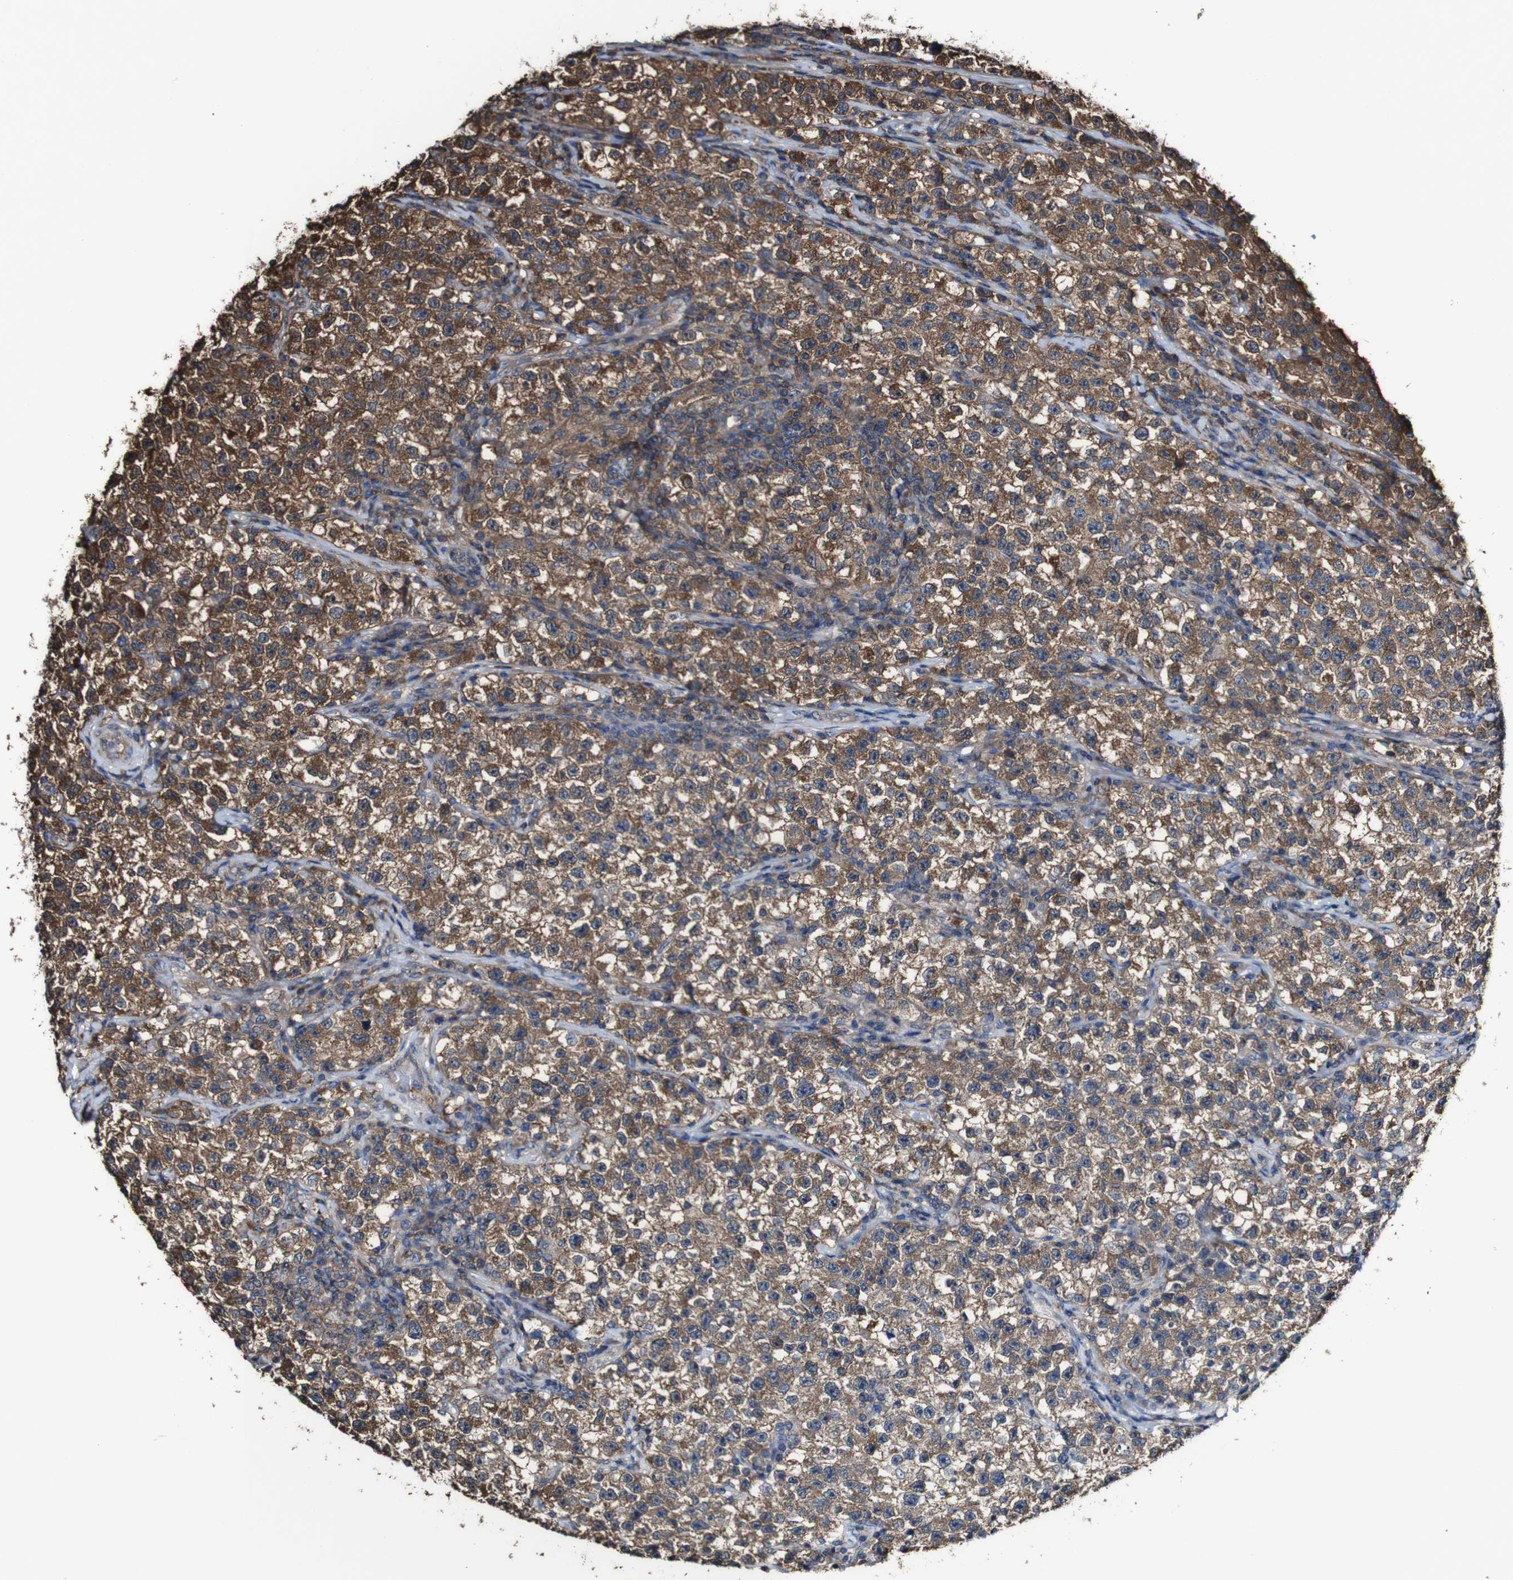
{"staining": {"intensity": "moderate", "quantity": ">75%", "location": "cytoplasmic/membranous"}, "tissue": "testis cancer", "cell_type": "Tumor cells", "image_type": "cancer", "snomed": [{"axis": "morphology", "description": "Seminoma, NOS"}, {"axis": "topography", "description": "Testis"}], "caption": "A histopathology image showing moderate cytoplasmic/membranous expression in about >75% of tumor cells in seminoma (testis), as visualized by brown immunohistochemical staining.", "gene": "PTPRR", "patient": {"sex": "male", "age": 22}}